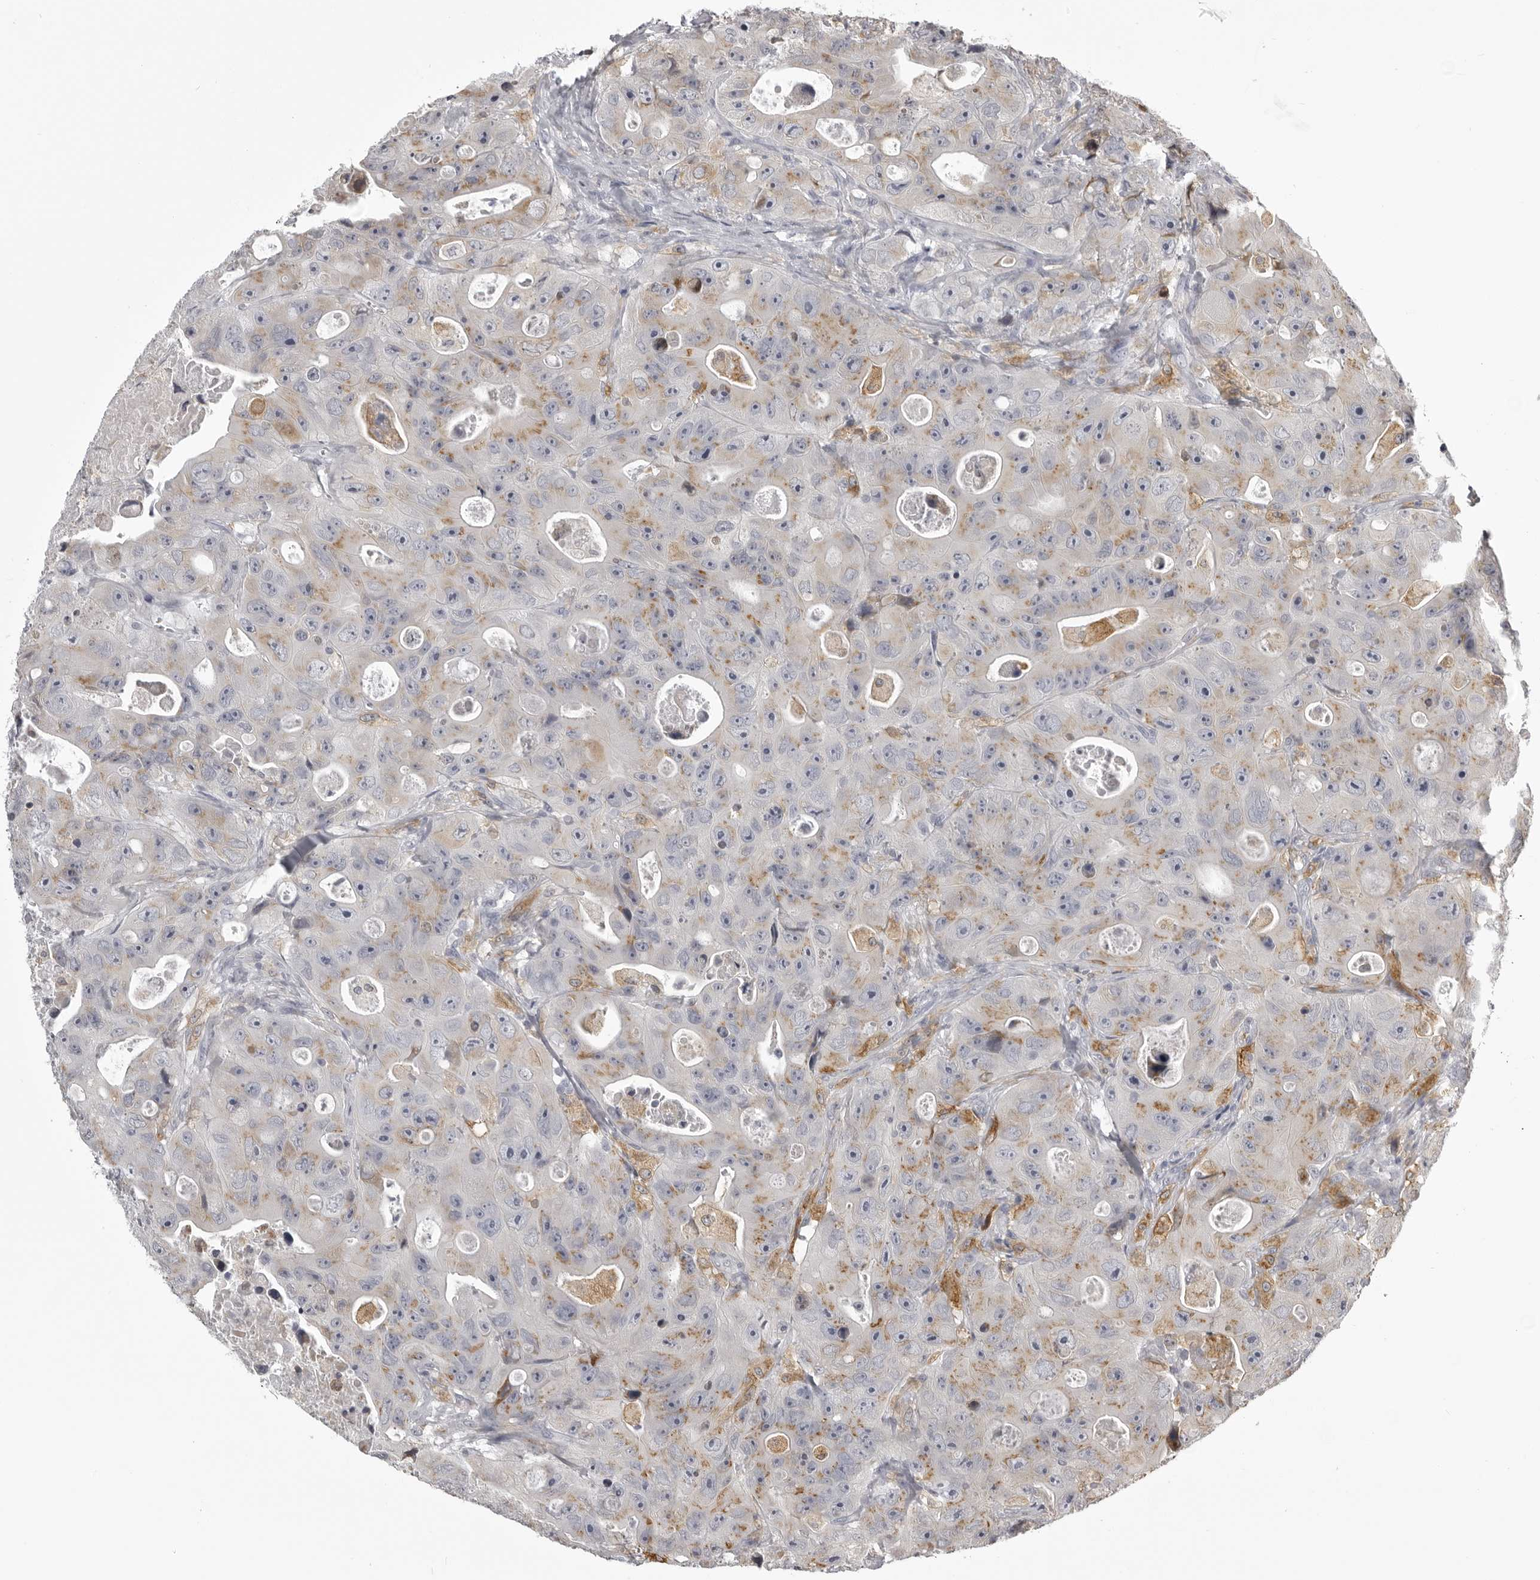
{"staining": {"intensity": "moderate", "quantity": "<25%", "location": "cytoplasmic/membranous"}, "tissue": "colorectal cancer", "cell_type": "Tumor cells", "image_type": "cancer", "snomed": [{"axis": "morphology", "description": "Adenocarcinoma, NOS"}, {"axis": "topography", "description": "Colon"}], "caption": "The immunohistochemical stain shows moderate cytoplasmic/membranous positivity in tumor cells of colorectal cancer tissue.", "gene": "NCEH1", "patient": {"sex": "female", "age": 46}}